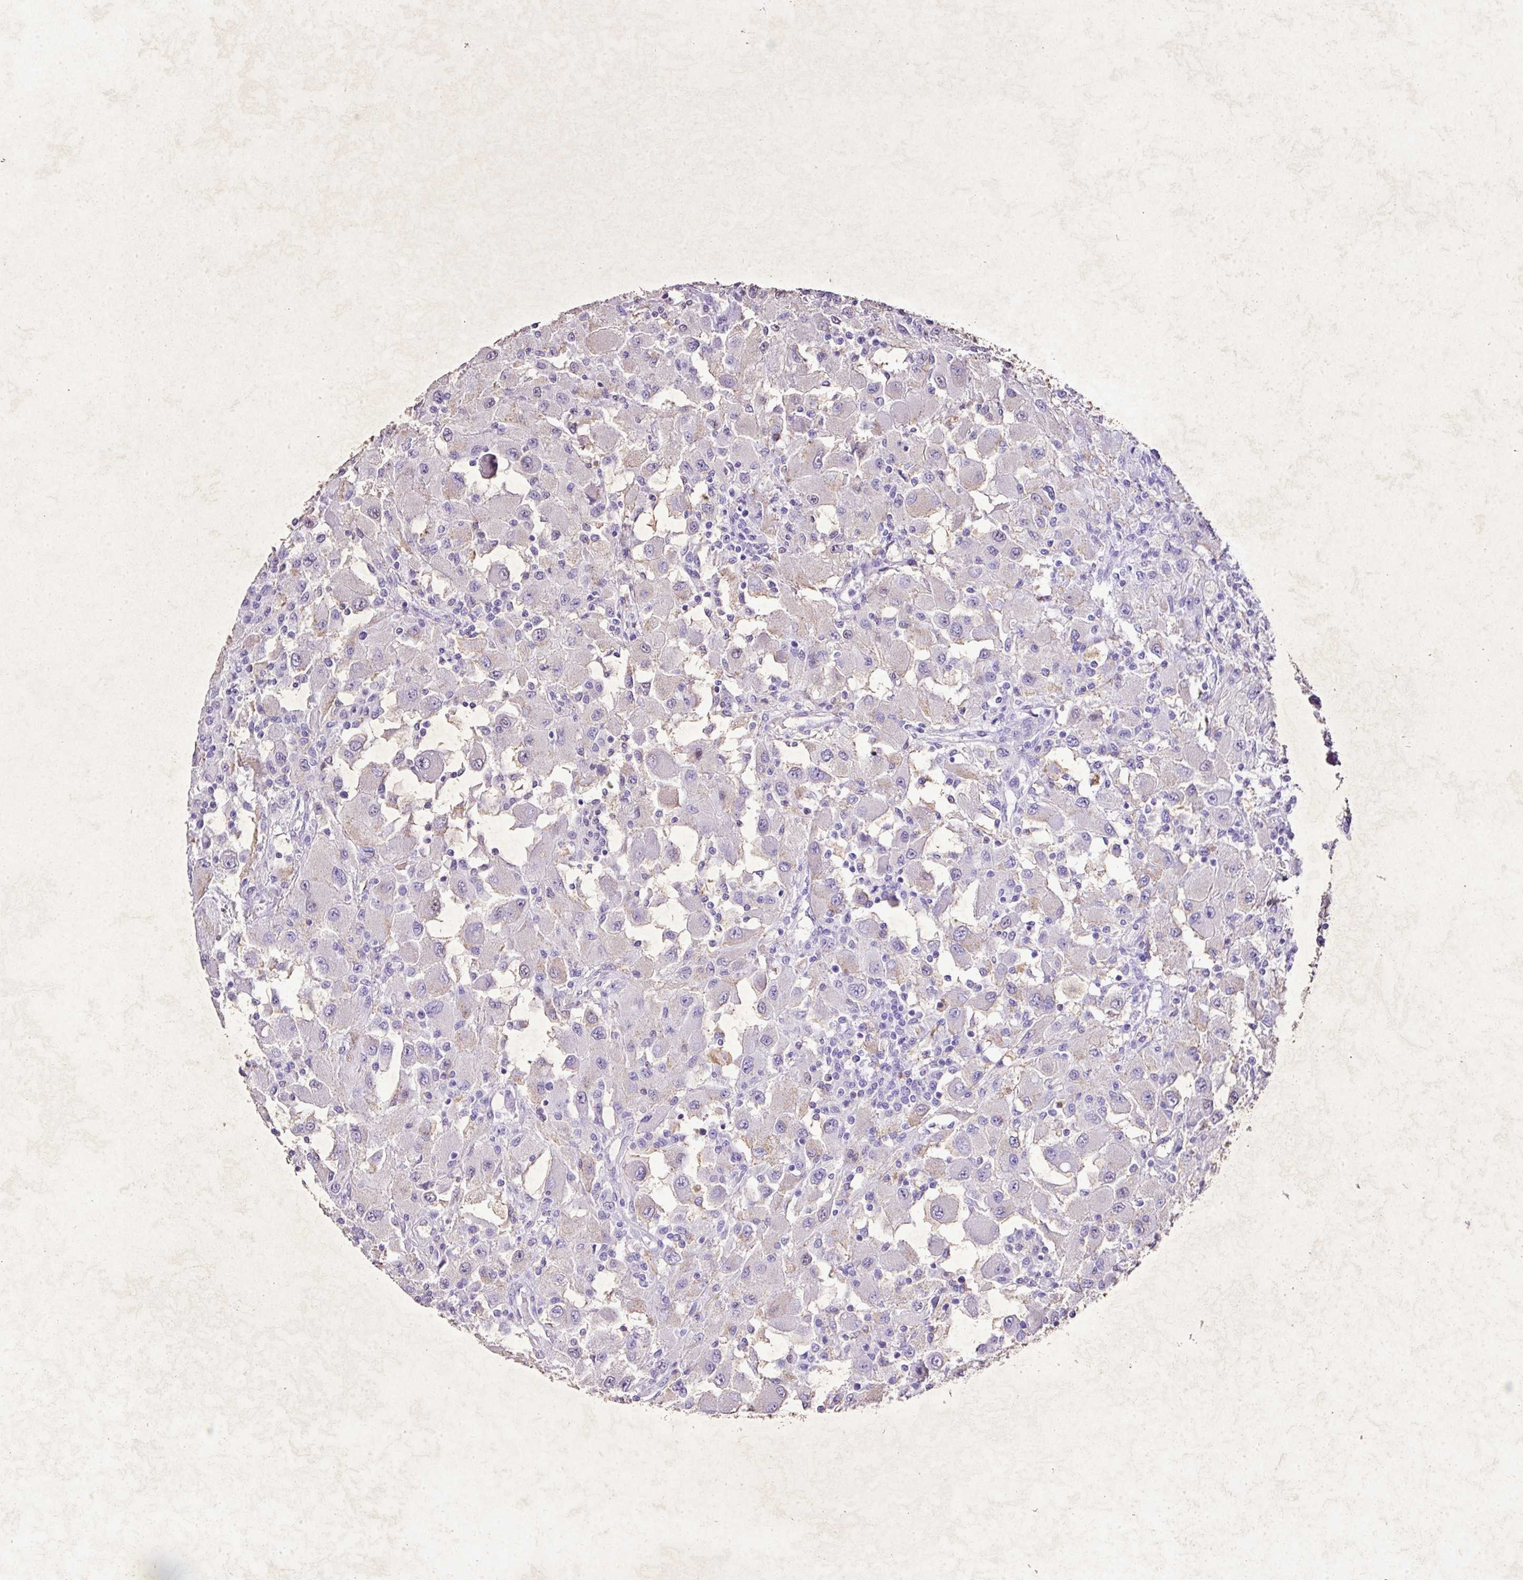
{"staining": {"intensity": "negative", "quantity": "none", "location": "none"}, "tissue": "renal cancer", "cell_type": "Tumor cells", "image_type": "cancer", "snomed": [{"axis": "morphology", "description": "Adenocarcinoma, NOS"}, {"axis": "topography", "description": "Kidney"}], "caption": "High magnification brightfield microscopy of renal cancer stained with DAB (brown) and counterstained with hematoxylin (blue): tumor cells show no significant expression. (Stains: DAB (3,3'-diaminobenzidine) IHC with hematoxylin counter stain, Microscopy: brightfield microscopy at high magnification).", "gene": "KCNJ11", "patient": {"sex": "female", "age": 67}}